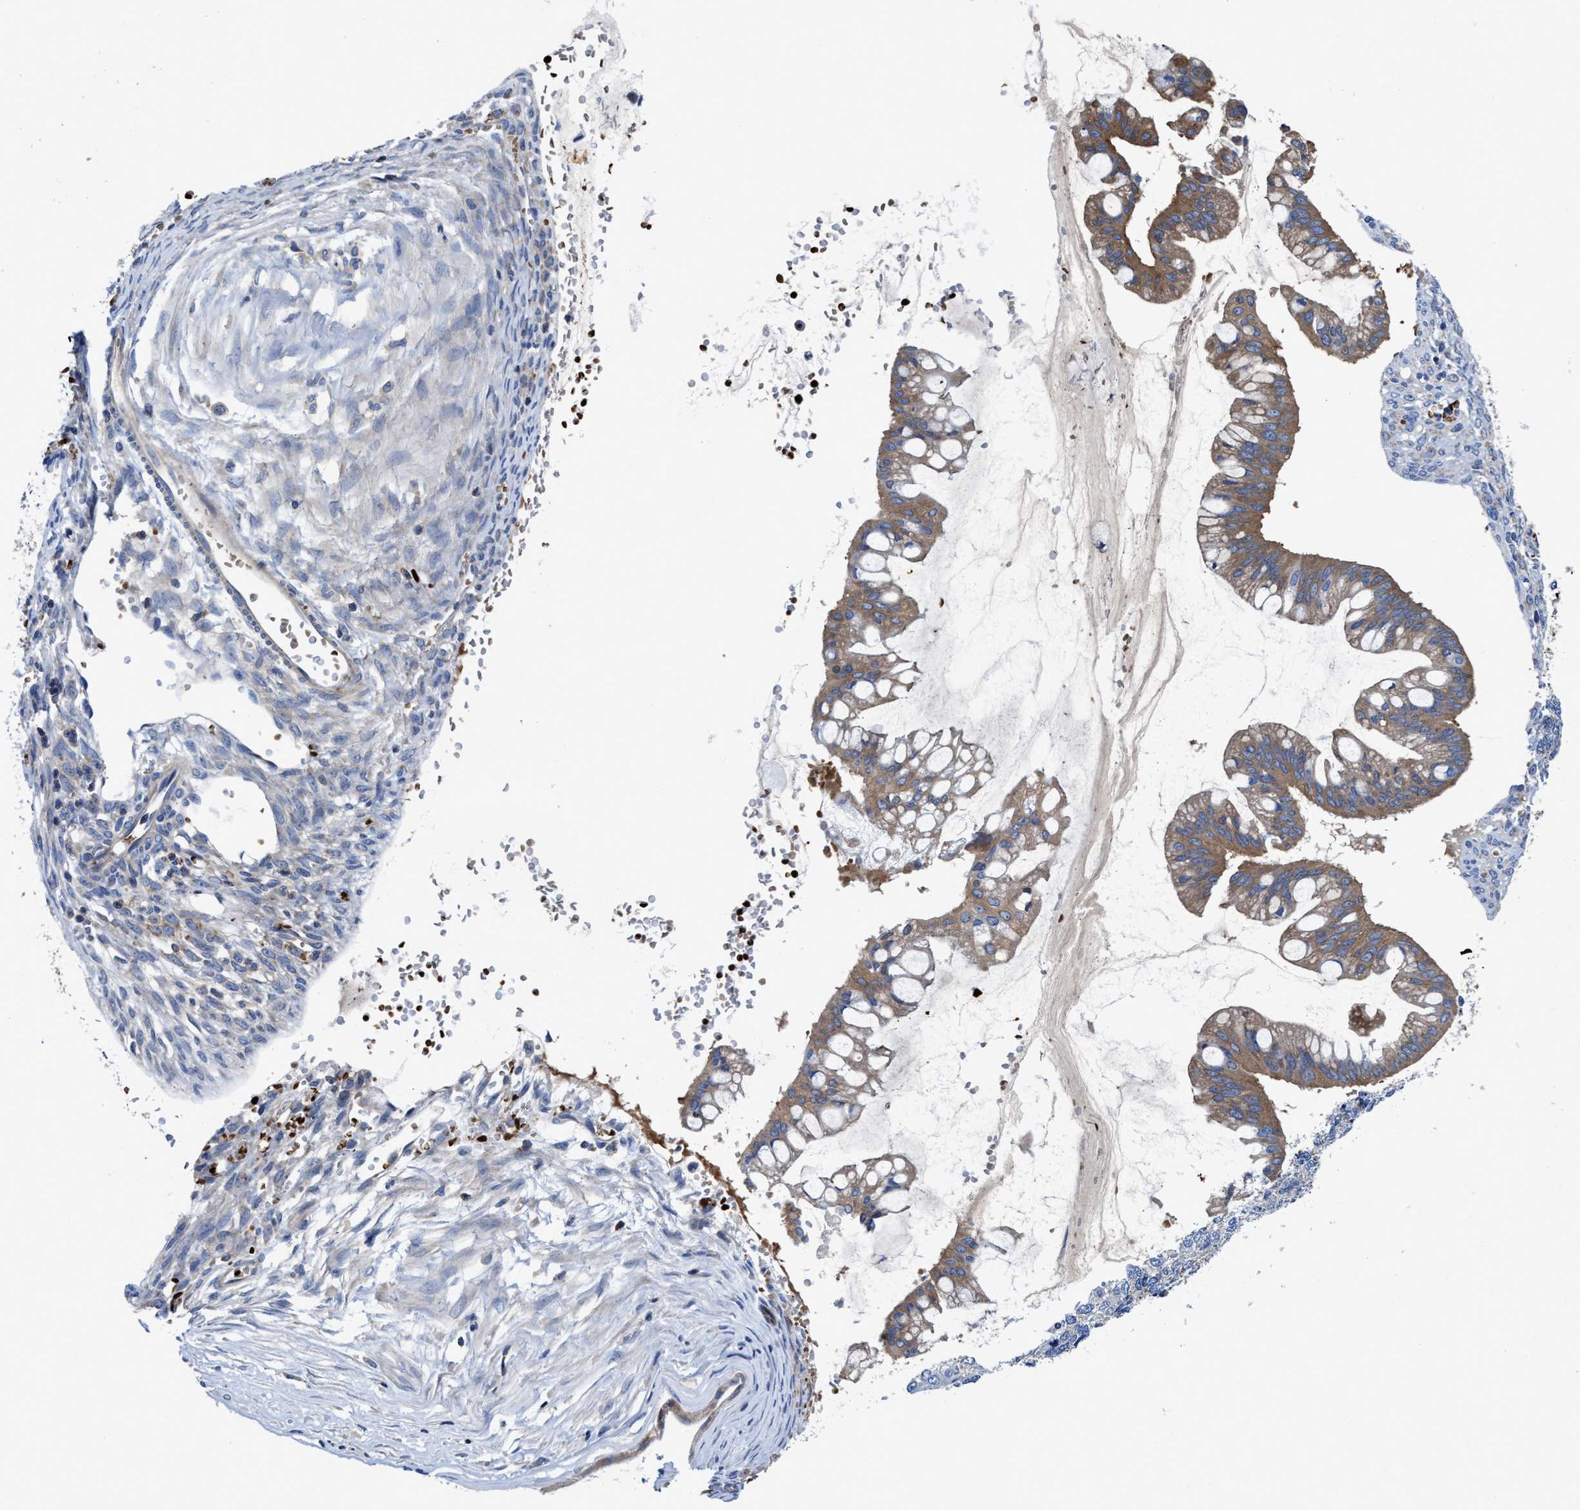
{"staining": {"intensity": "moderate", "quantity": ">75%", "location": "cytoplasmic/membranous"}, "tissue": "ovarian cancer", "cell_type": "Tumor cells", "image_type": "cancer", "snomed": [{"axis": "morphology", "description": "Cystadenocarcinoma, mucinous, NOS"}, {"axis": "topography", "description": "Ovary"}], "caption": "A brown stain highlights moderate cytoplasmic/membranous positivity of a protein in ovarian cancer tumor cells.", "gene": "PHLPP1", "patient": {"sex": "female", "age": 73}}